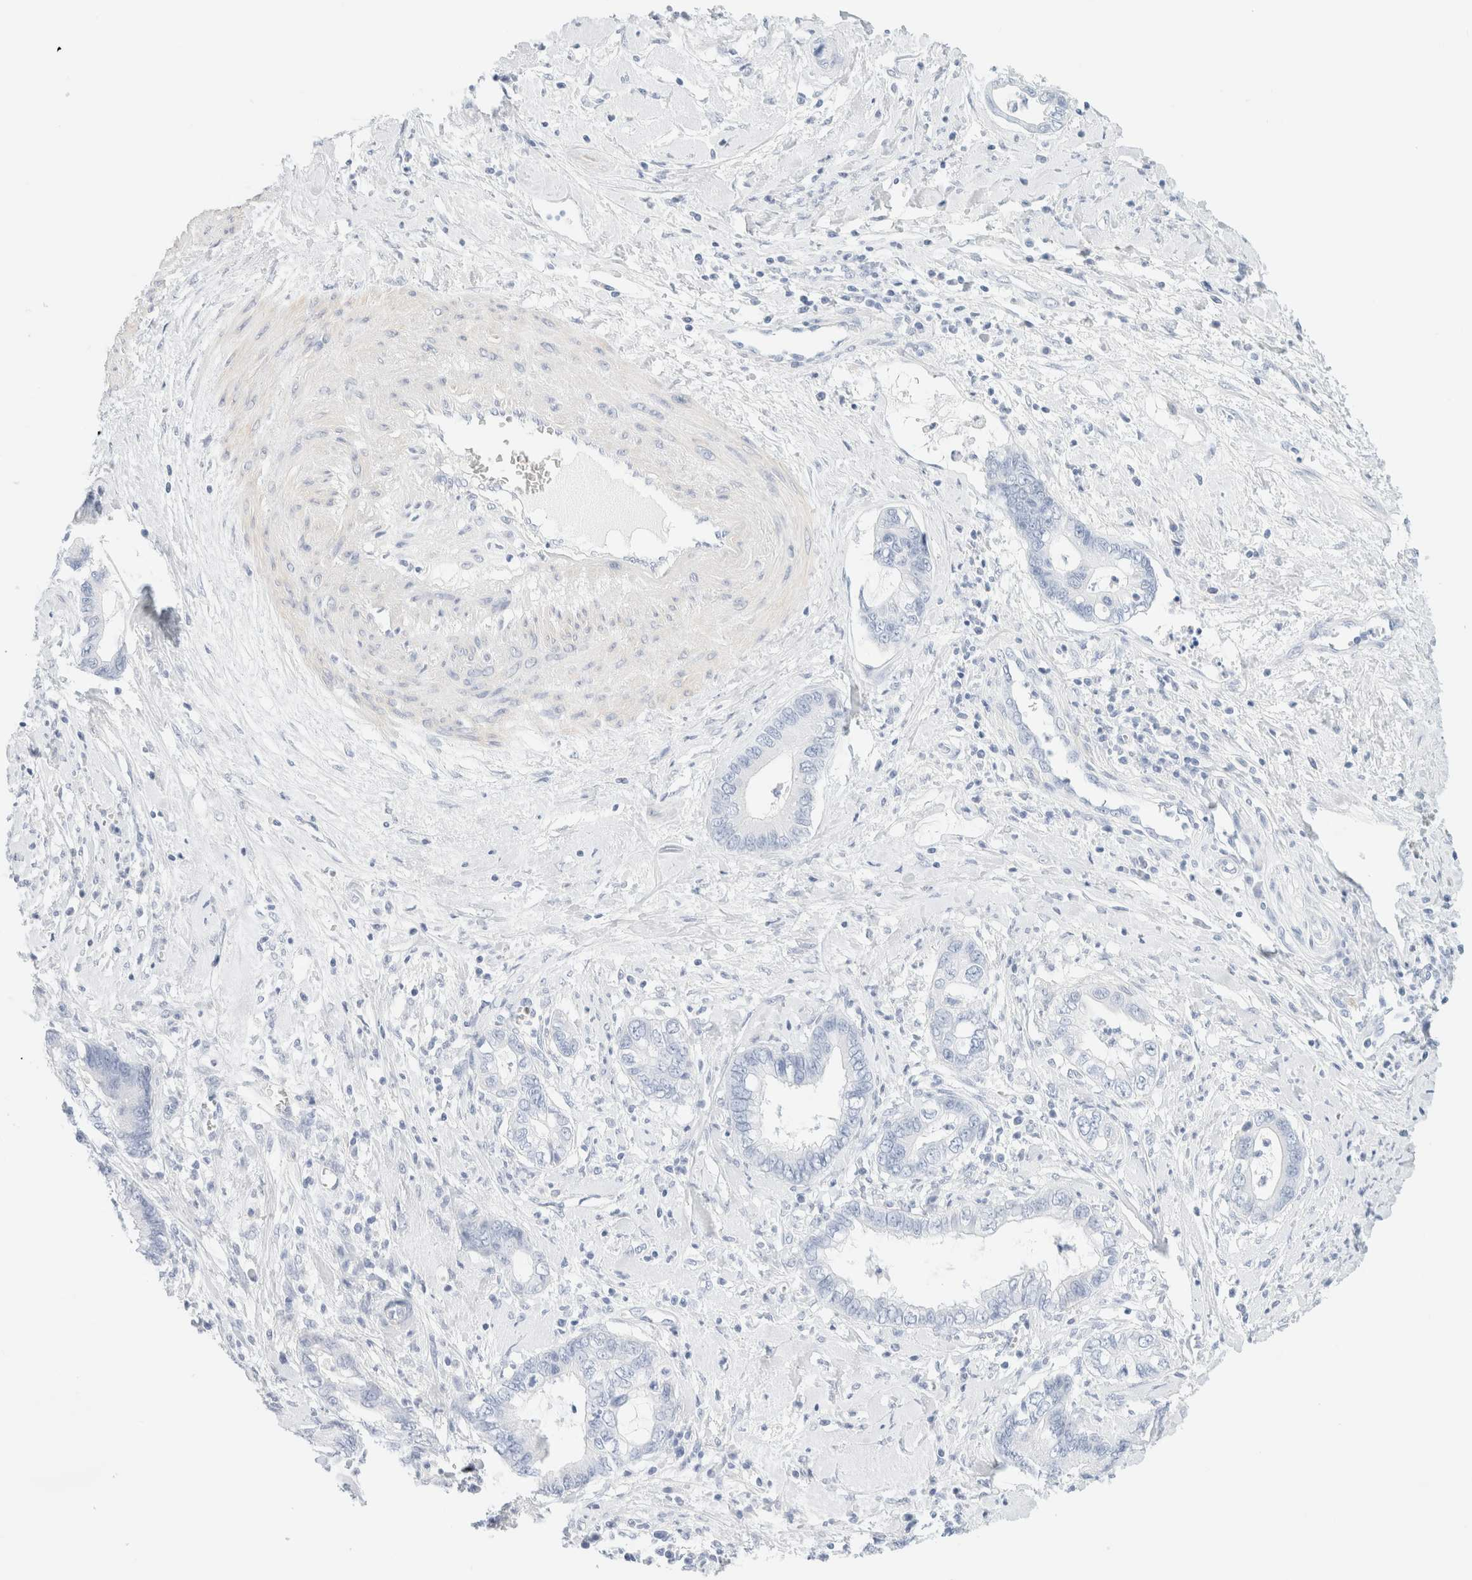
{"staining": {"intensity": "negative", "quantity": "none", "location": "none"}, "tissue": "cervical cancer", "cell_type": "Tumor cells", "image_type": "cancer", "snomed": [{"axis": "morphology", "description": "Adenocarcinoma, NOS"}, {"axis": "topography", "description": "Cervix"}], "caption": "High magnification brightfield microscopy of cervical cancer (adenocarcinoma) stained with DAB (3,3'-diaminobenzidine) (brown) and counterstained with hematoxylin (blue): tumor cells show no significant staining. (DAB immunohistochemistry, high magnification).", "gene": "DPYS", "patient": {"sex": "female", "age": 44}}